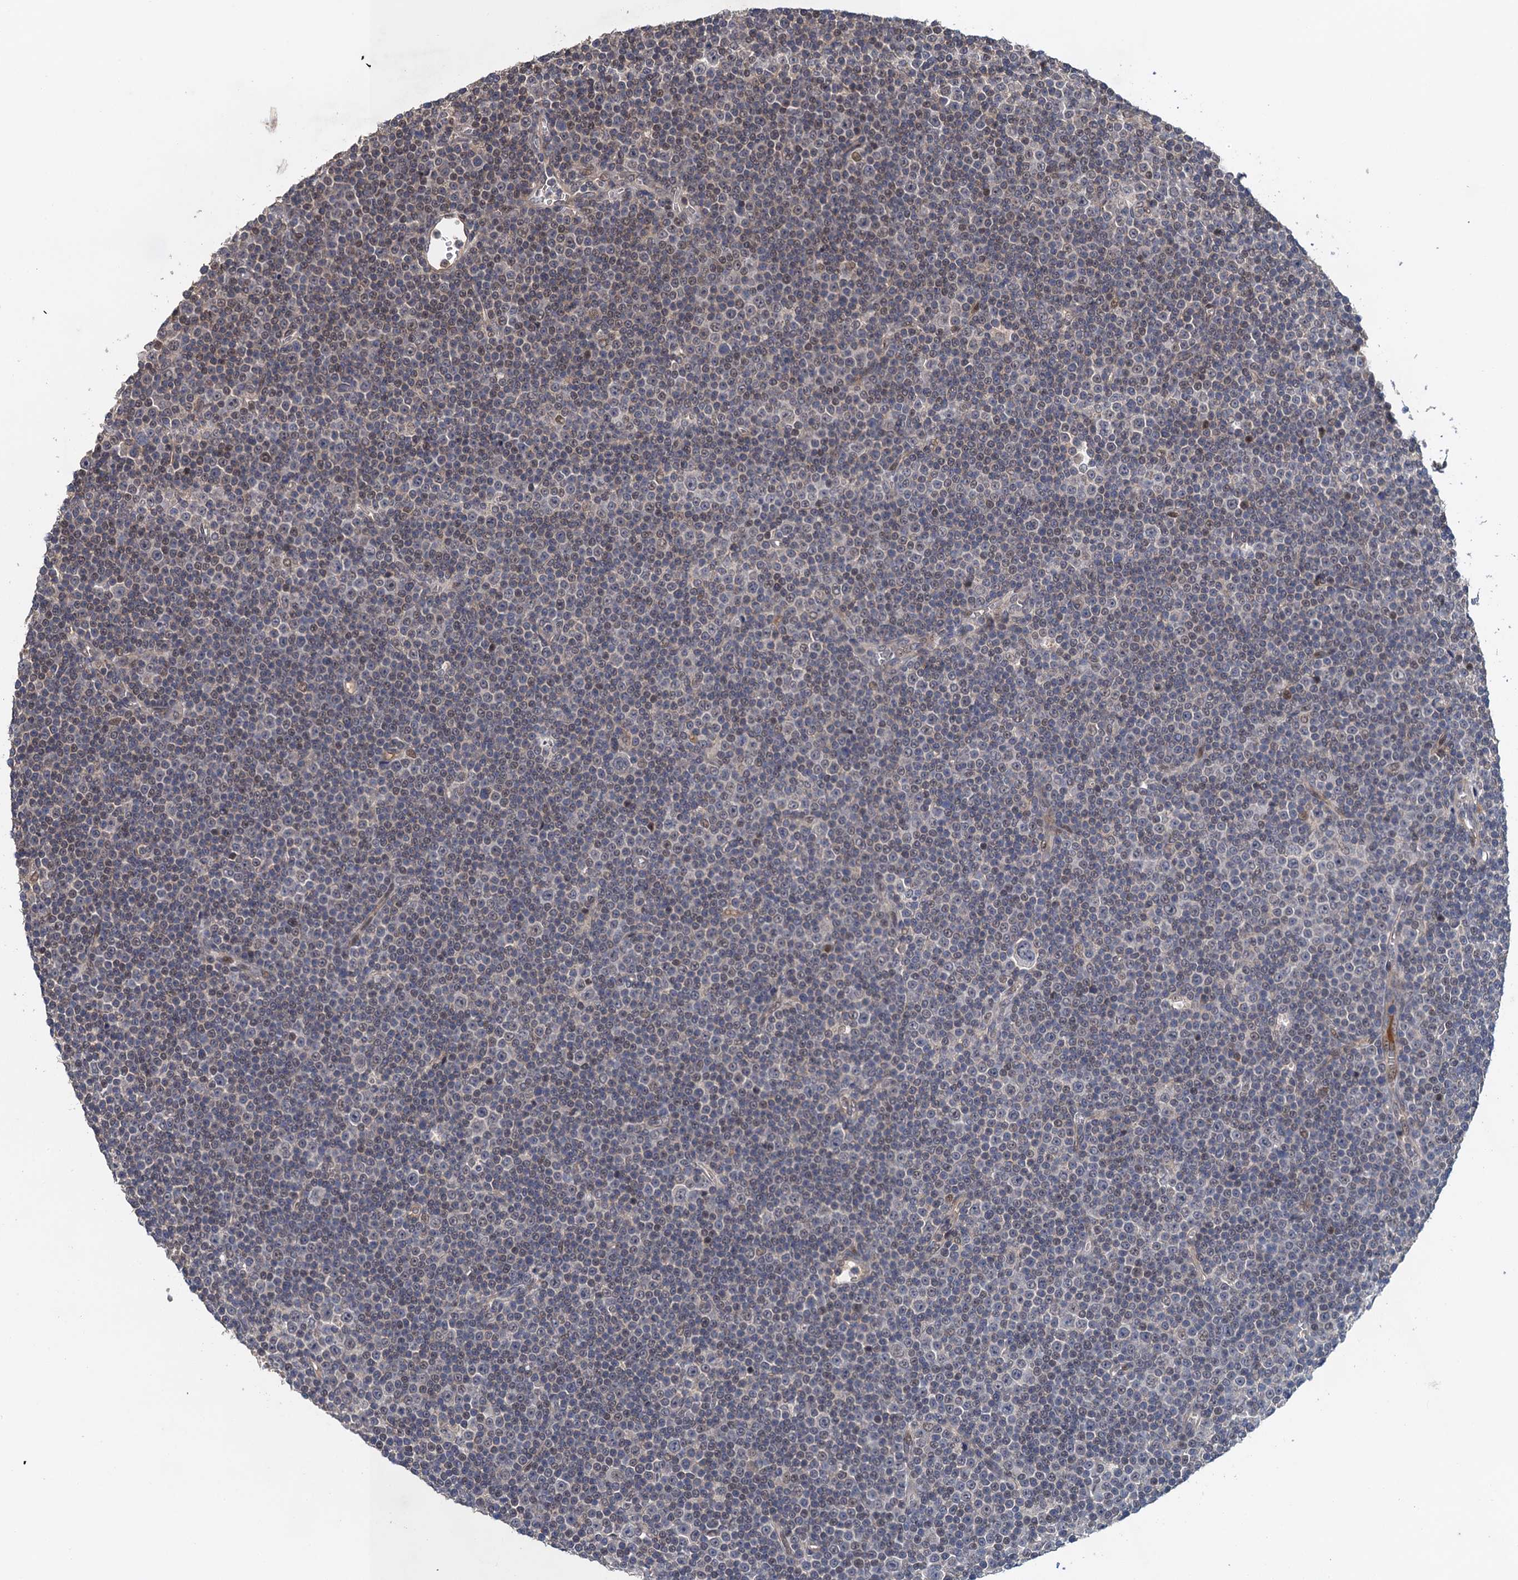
{"staining": {"intensity": "negative", "quantity": "none", "location": "none"}, "tissue": "lymphoma", "cell_type": "Tumor cells", "image_type": "cancer", "snomed": [{"axis": "morphology", "description": "Malignant lymphoma, non-Hodgkin's type, Low grade"}, {"axis": "topography", "description": "Lymph node"}], "caption": "There is no significant staining in tumor cells of malignant lymphoma, non-Hodgkin's type (low-grade).", "gene": "MDM1", "patient": {"sex": "female", "age": 67}}